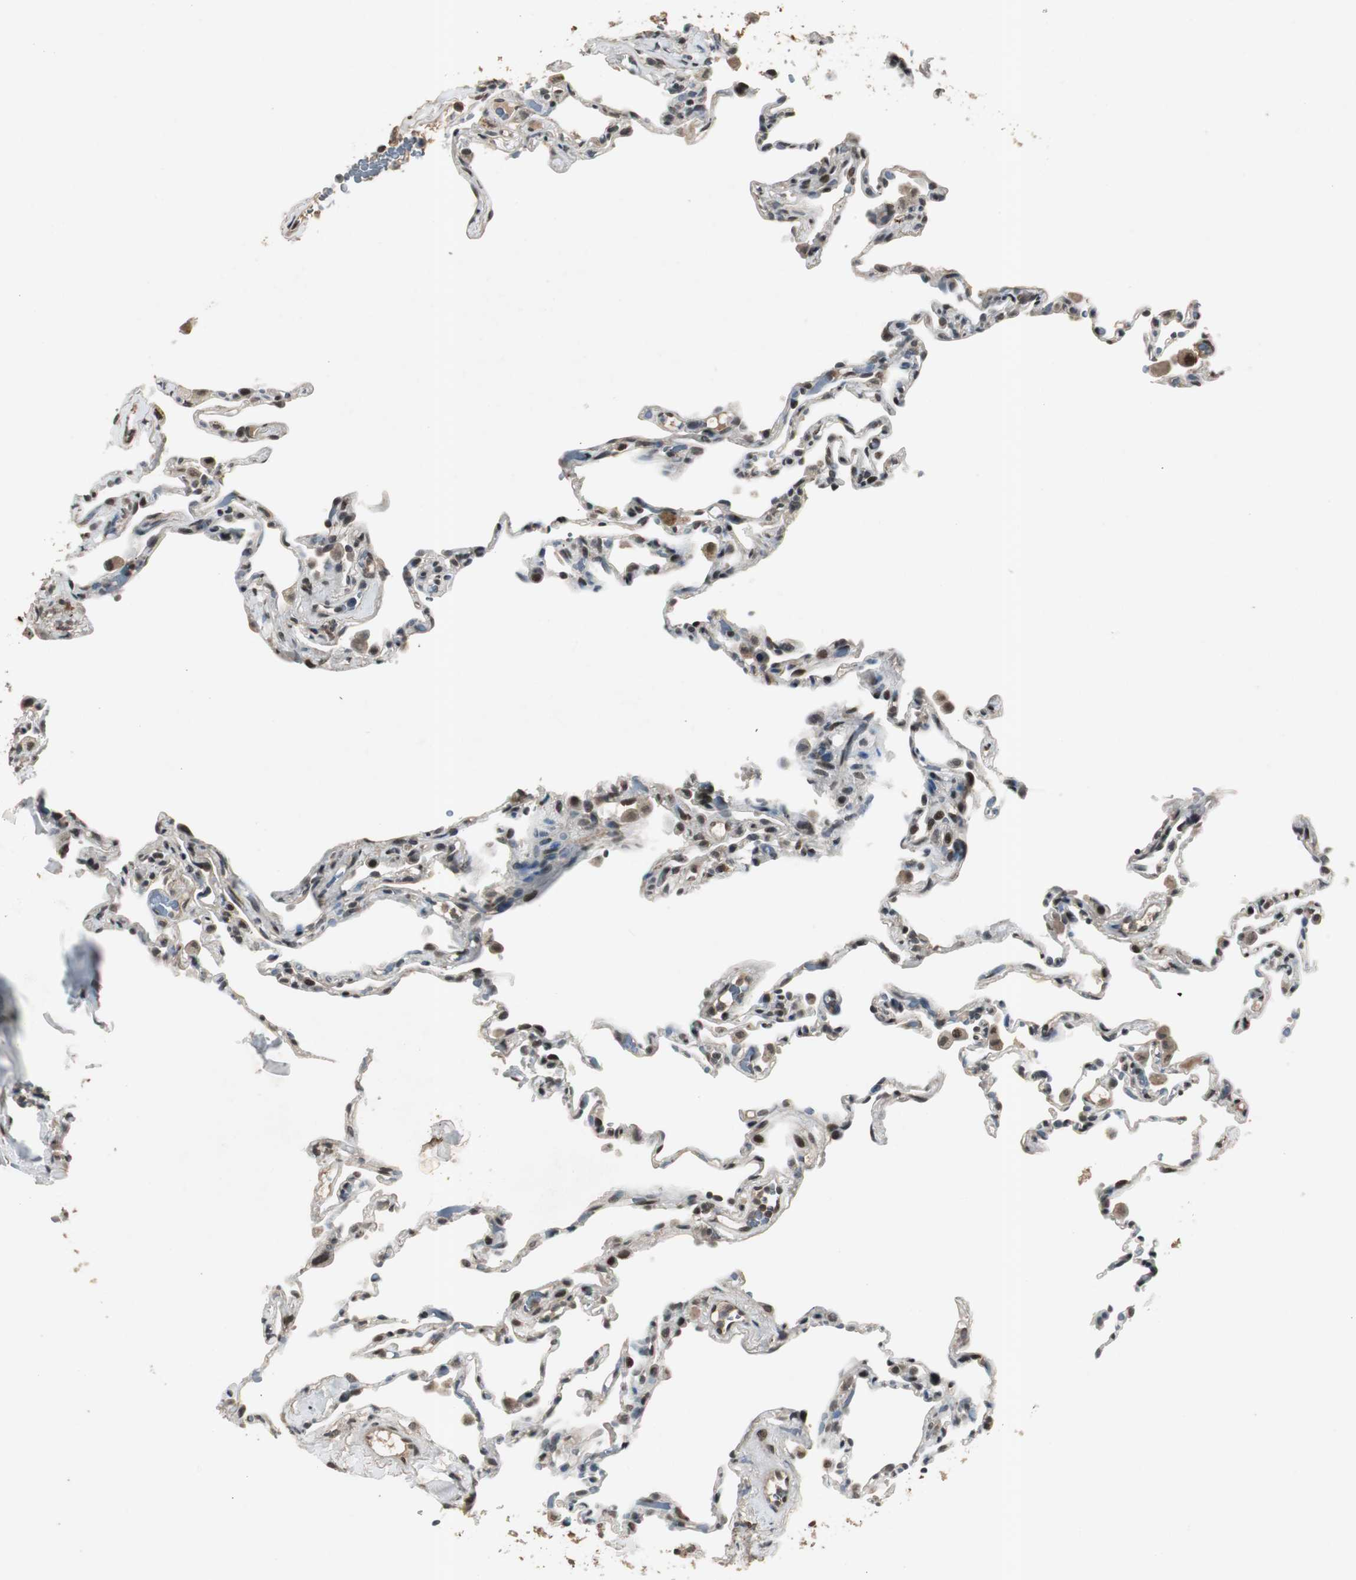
{"staining": {"intensity": "strong", "quantity": "25%-75%", "location": "nuclear"}, "tissue": "lung", "cell_type": "Alveolar cells", "image_type": "normal", "snomed": [{"axis": "morphology", "description": "Normal tissue, NOS"}, {"axis": "topography", "description": "Lung"}], "caption": "A histopathology image showing strong nuclear positivity in about 25%-75% of alveolar cells in normal lung, as visualized by brown immunohistochemical staining.", "gene": "BOLA1", "patient": {"sex": "male", "age": 59}}